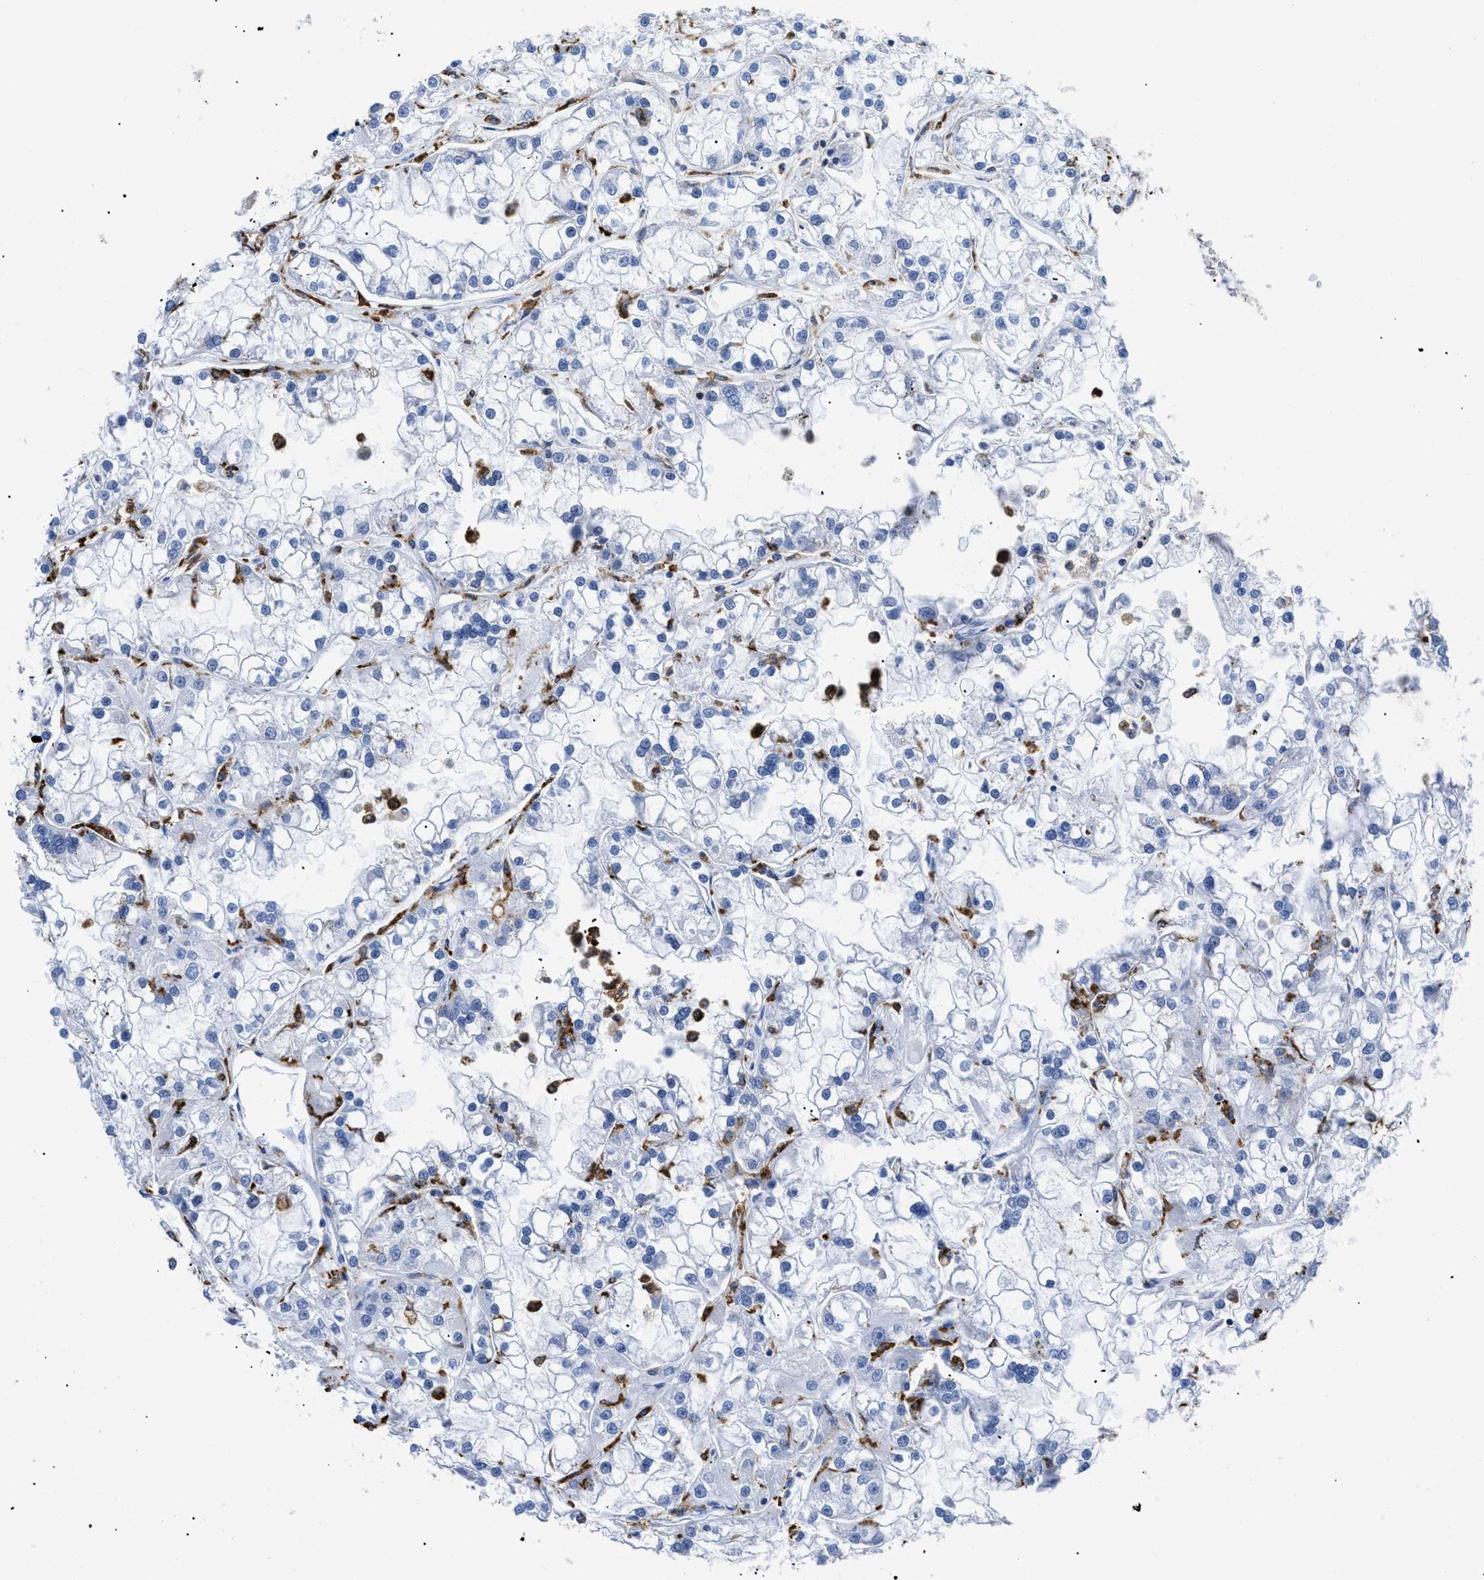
{"staining": {"intensity": "negative", "quantity": "none", "location": "none"}, "tissue": "renal cancer", "cell_type": "Tumor cells", "image_type": "cancer", "snomed": [{"axis": "morphology", "description": "Adenocarcinoma, NOS"}, {"axis": "topography", "description": "Kidney"}], "caption": "Human adenocarcinoma (renal) stained for a protein using immunohistochemistry (IHC) shows no expression in tumor cells.", "gene": "HLA-DPA1", "patient": {"sex": "female", "age": 52}}